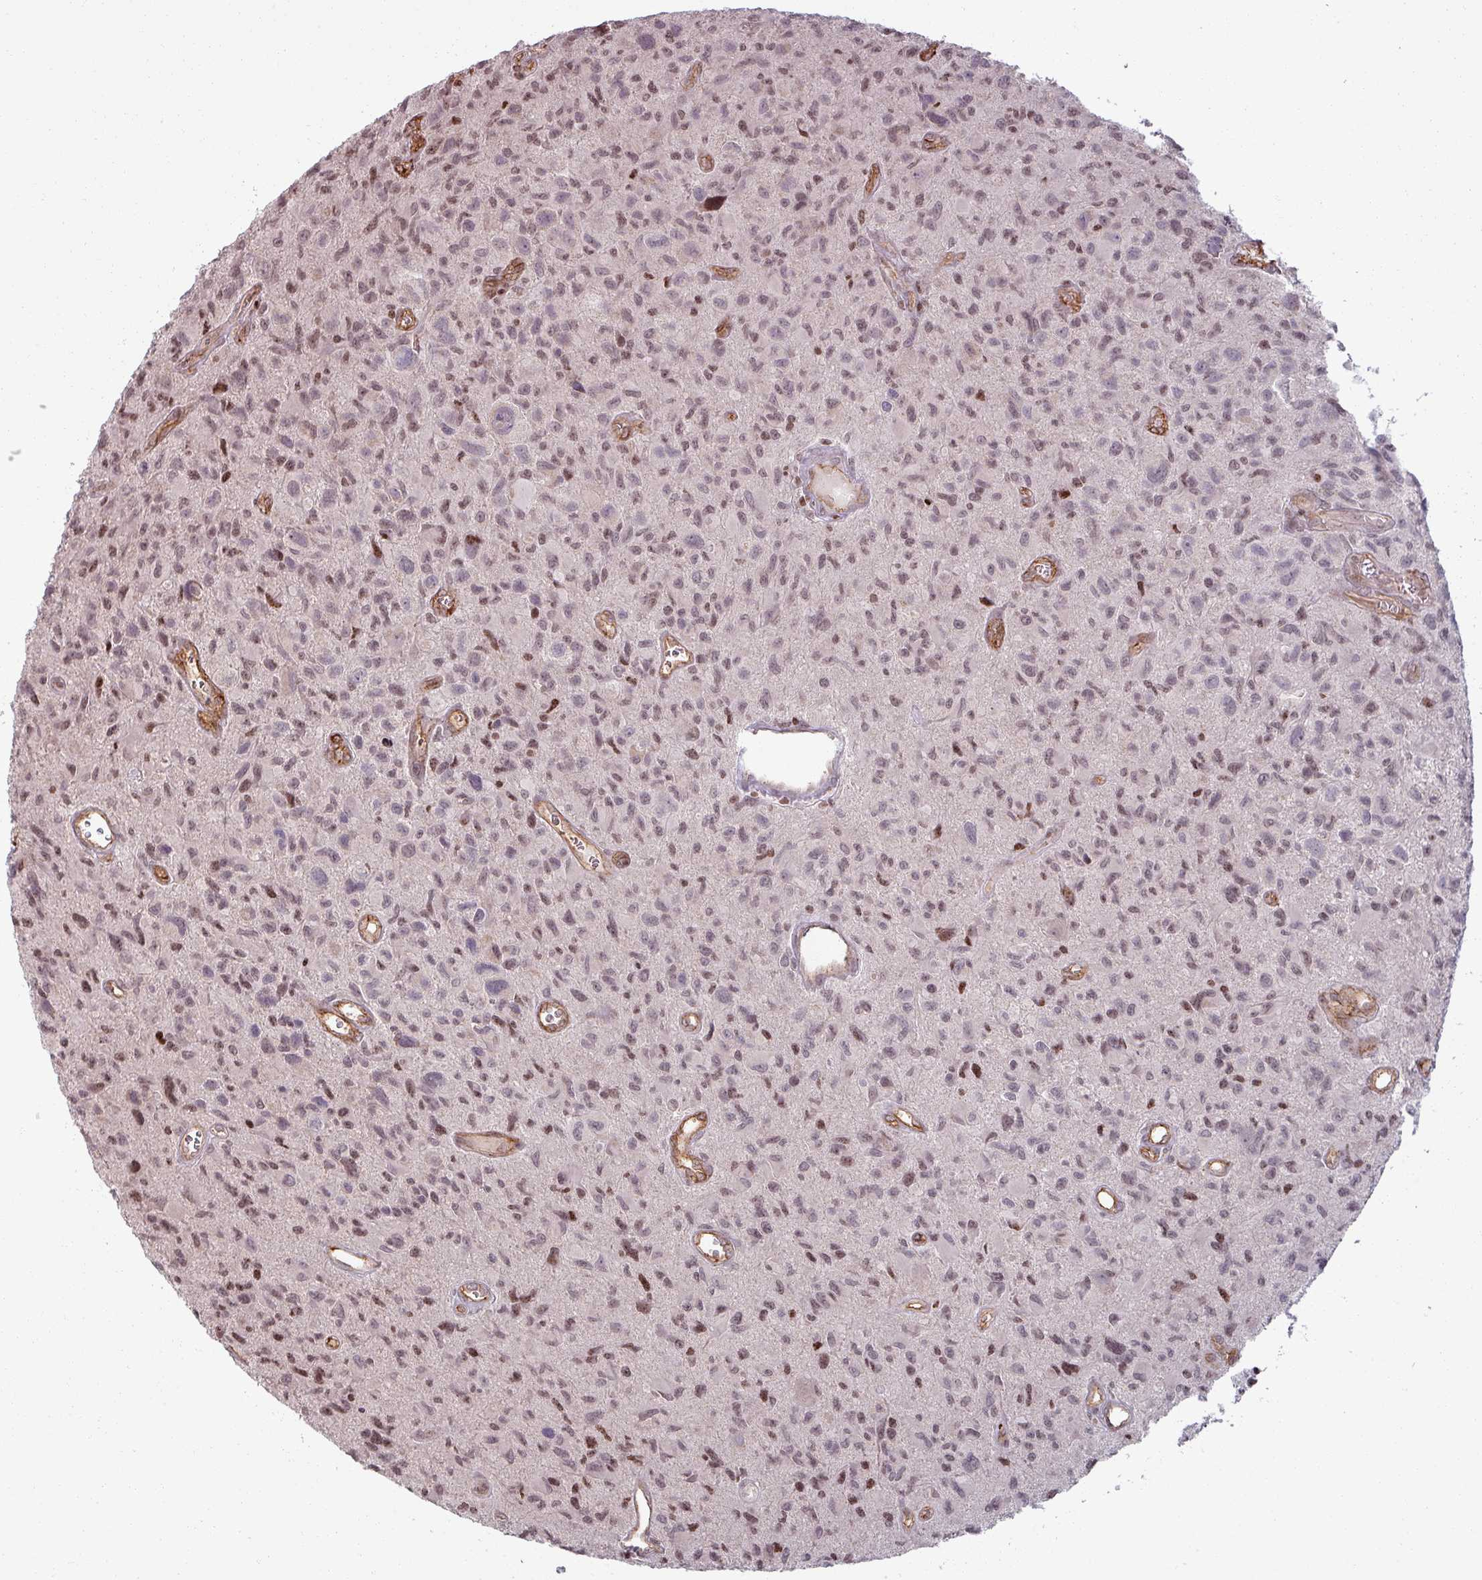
{"staining": {"intensity": "moderate", "quantity": "25%-75%", "location": "nuclear"}, "tissue": "glioma", "cell_type": "Tumor cells", "image_type": "cancer", "snomed": [{"axis": "morphology", "description": "Glioma, malignant, High grade"}, {"axis": "topography", "description": "Brain"}], "caption": "Protein positivity by immunohistochemistry displays moderate nuclear staining in about 25%-75% of tumor cells in glioma.", "gene": "NCOR1", "patient": {"sex": "male", "age": 76}}